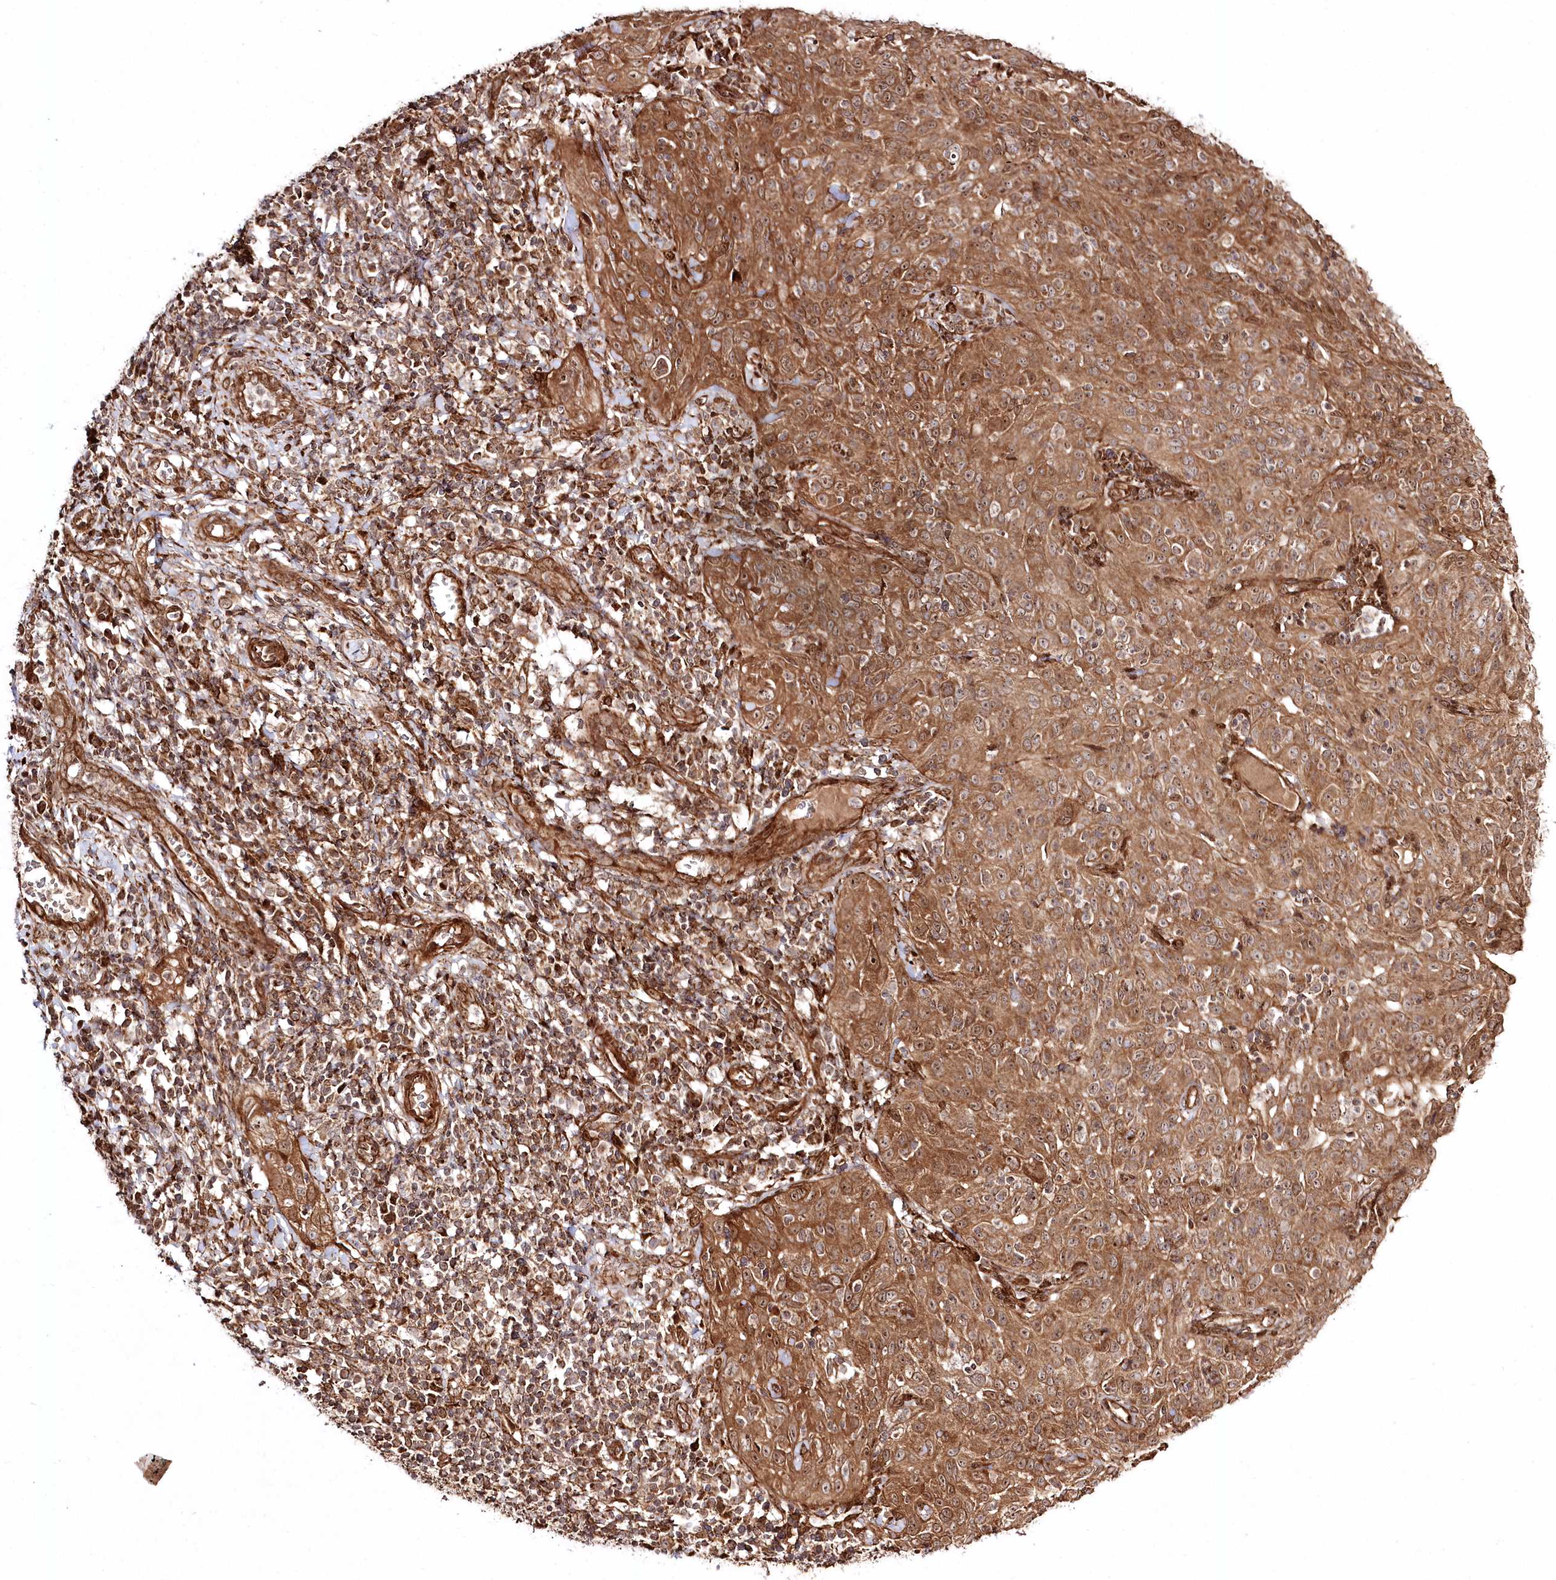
{"staining": {"intensity": "moderate", "quantity": ">75%", "location": "cytoplasmic/membranous"}, "tissue": "cervical cancer", "cell_type": "Tumor cells", "image_type": "cancer", "snomed": [{"axis": "morphology", "description": "Squamous cell carcinoma, NOS"}, {"axis": "topography", "description": "Cervix"}], "caption": "The micrograph shows a brown stain indicating the presence of a protein in the cytoplasmic/membranous of tumor cells in cervical cancer.", "gene": "REXO2", "patient": {"sex": "female", "age": 31}}